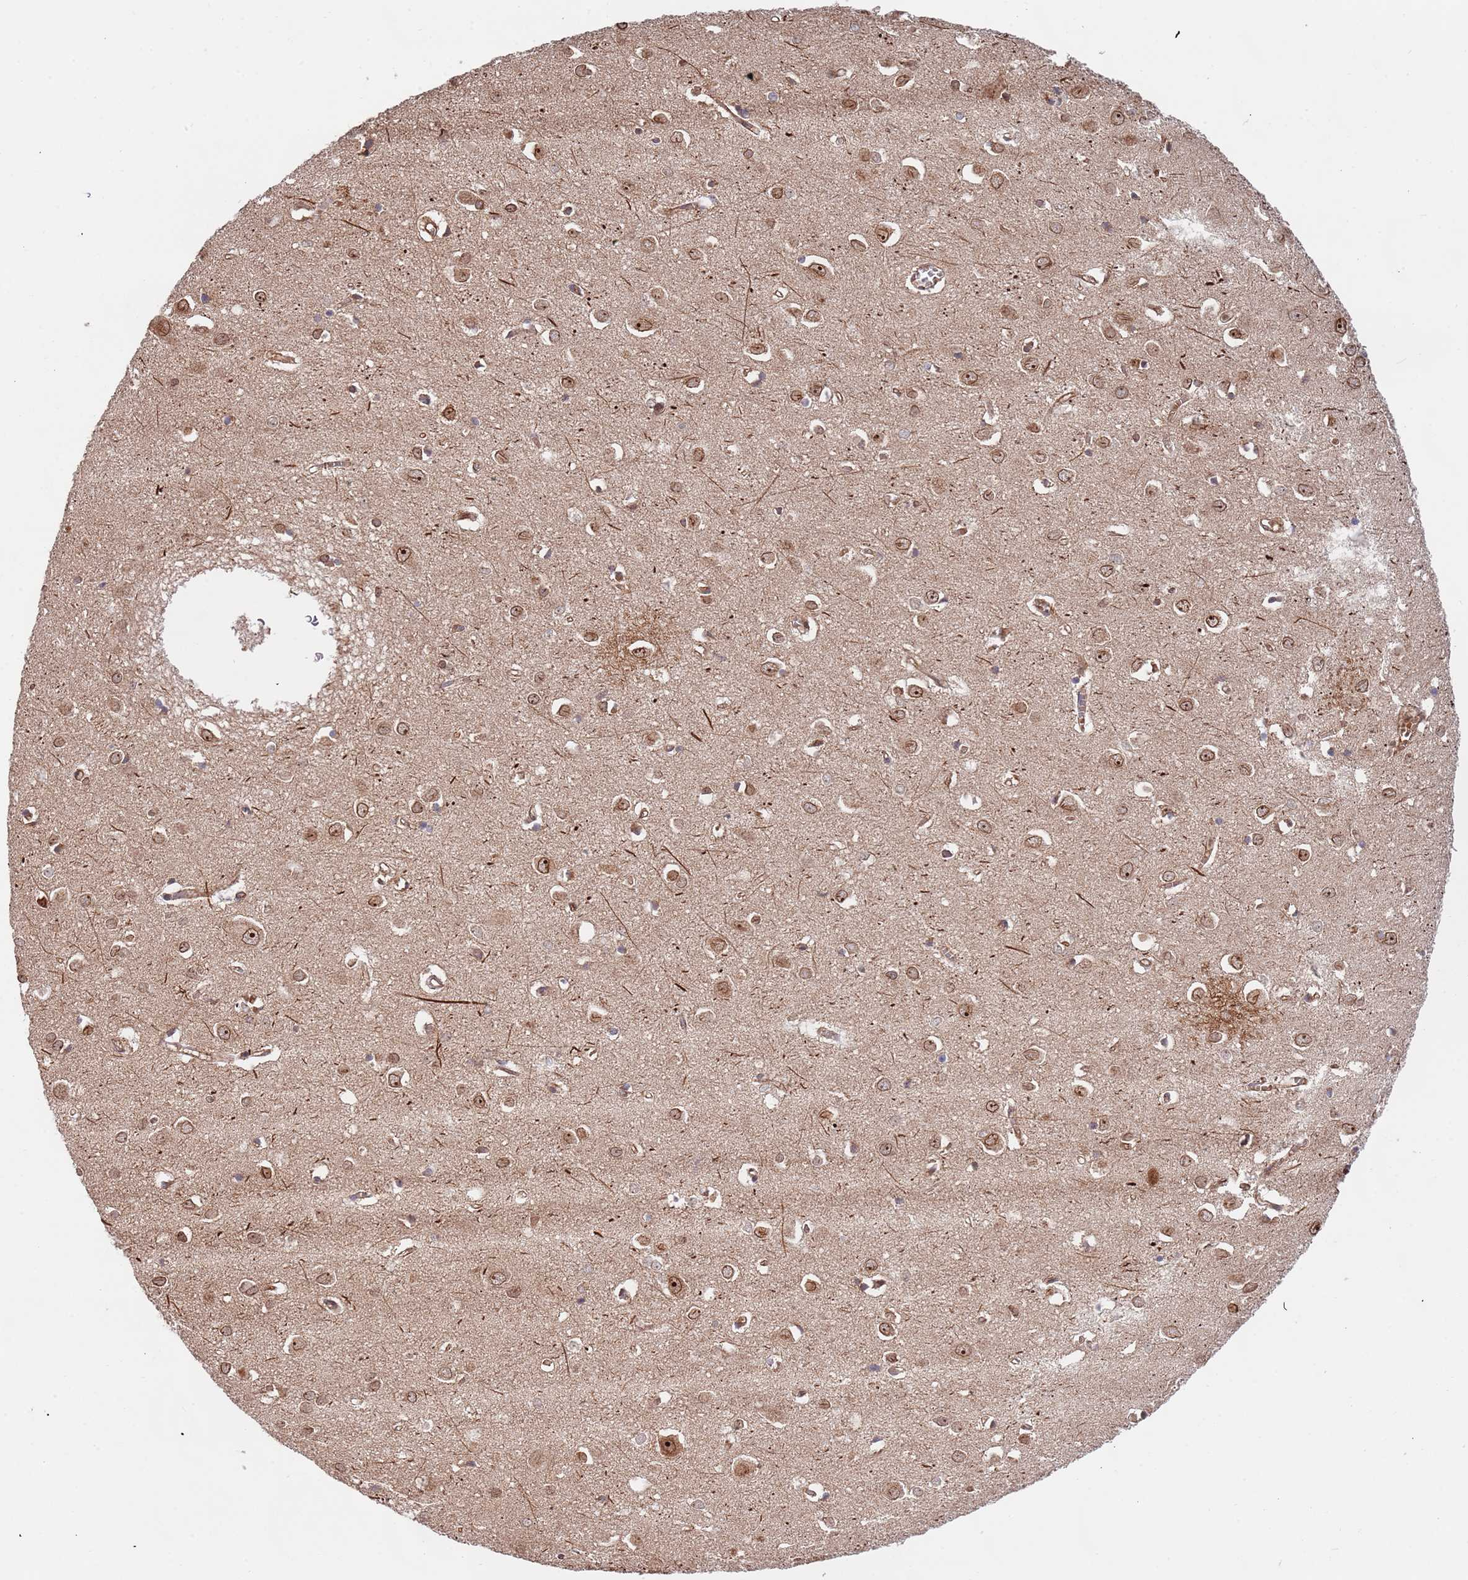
{"staining": {"intensity": "moderate", "quantity": ">75%", "location": "cytoplasmic/membranous"}, "tissue": "cerebral cortex", "cell_type": "Endothelial cells", "image_type": "normal", "snomed": [{"axis": "morphology", "description": "Normal tissue, NOS"}, {"axis": "topography", "description": "Cerebral cortex"}], "caption": "Moderate cytoplasmic/membranous positivity is appreciated in approximately >75% of endothelial cells in unremarkable cerebral cortex. Using DAB (3,3'-diaminobenzidine) (brown) and hematoxylin (blue) stains, captured at high magnification using brightfield microscopy.", "gene": "DCHS1", "patient": {"sex": "female", "age": 64}}